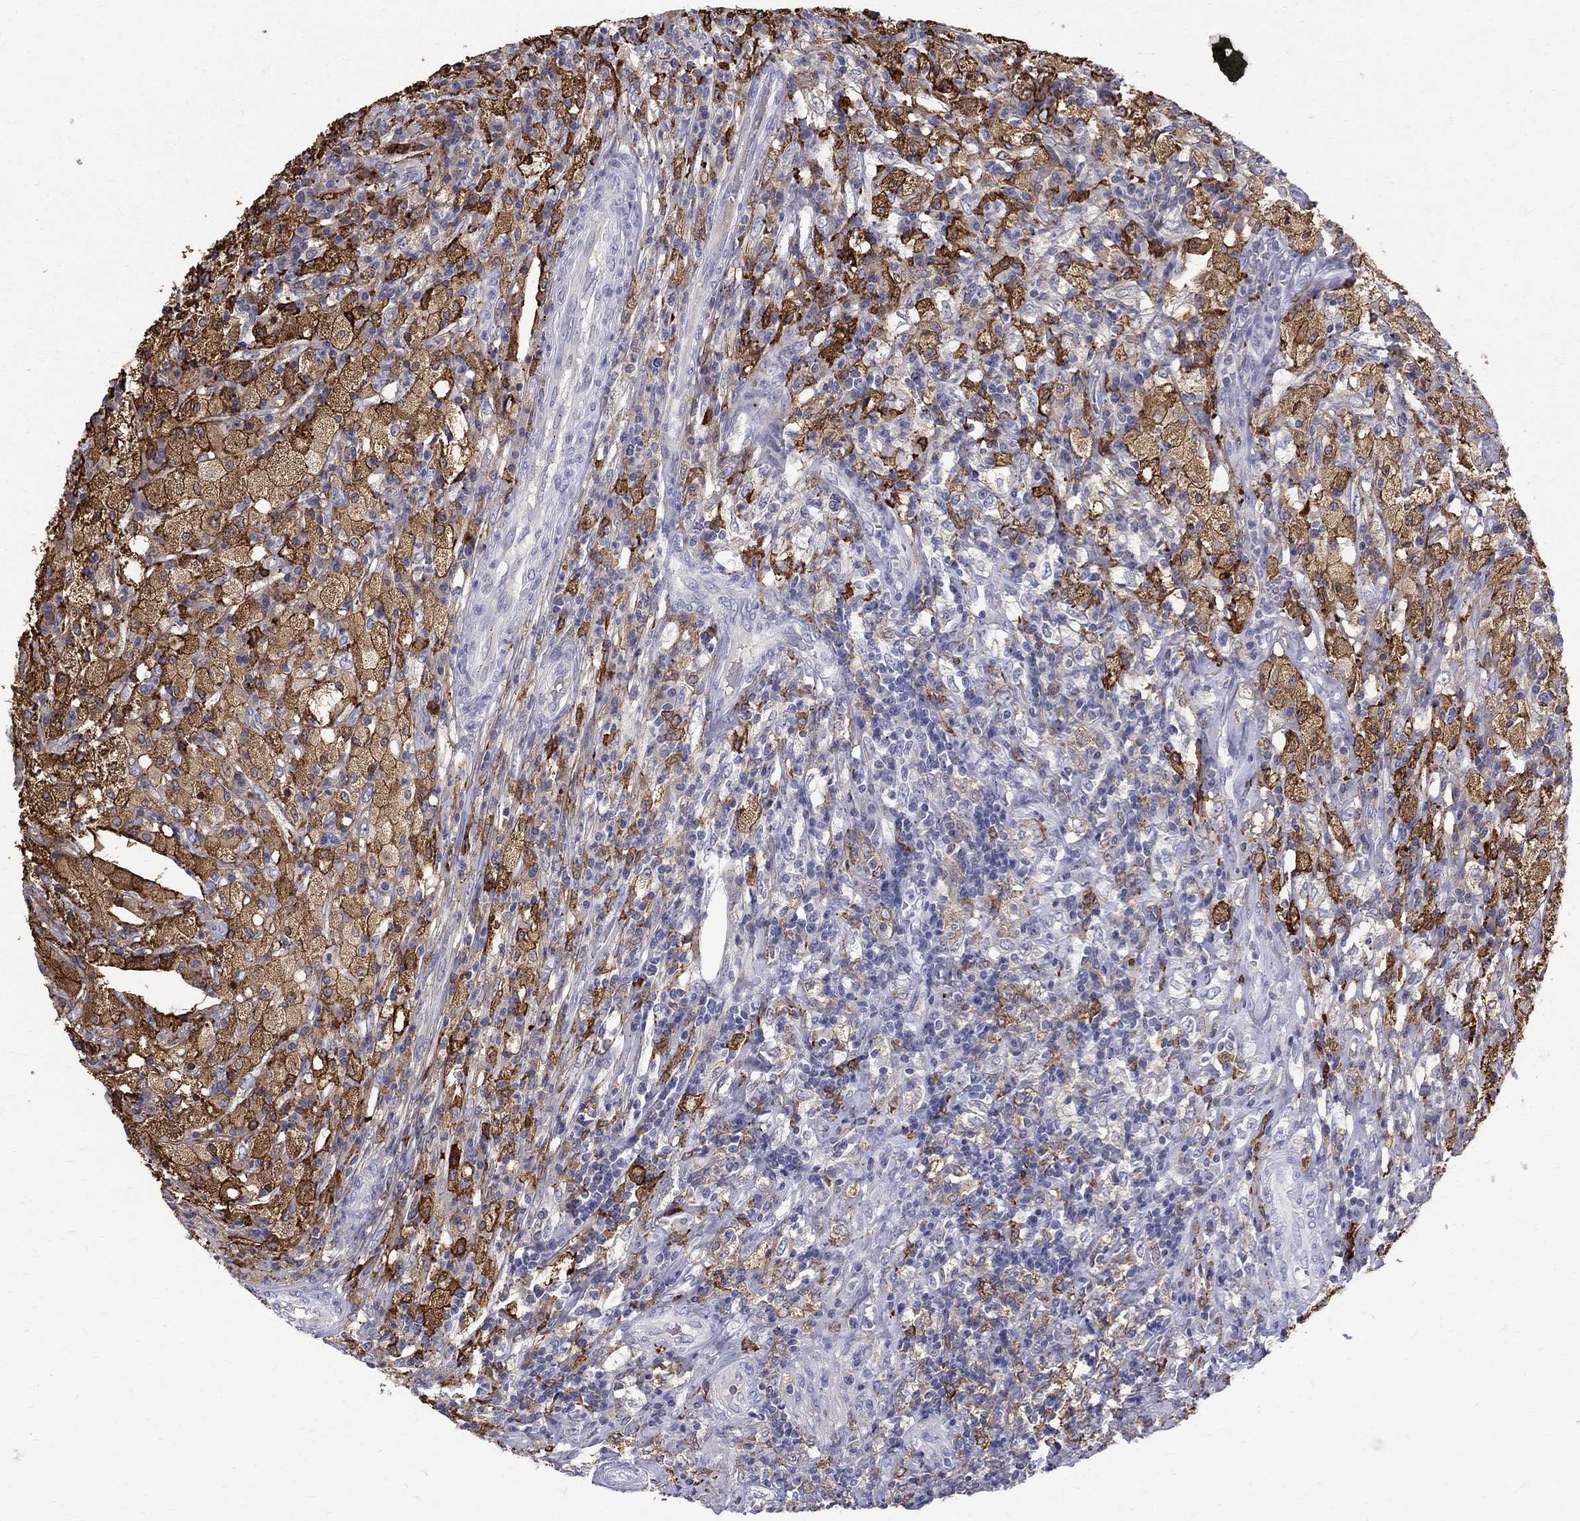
{"staining": {"intensity": "moderate", "quantity": ">75%", "location": "cytoplasmic/membranous"}, "tissue": "testis cancer", "cell_type": "Tumor cells", "image_type": "cancer", "snomed": [{"axis": "morphology", "description": "Necrosis, NOS"}, {"axis": "morphology", "description": "Carcinoma, Embryonal, NOS"}, {"axis": "topography", "description": "Testis"}], "caption": "Immunohistochemical staining of human testis embryonal carcinoma reveals medium levels of moderate cytoplasmic/membranous protein staining in approximately >75% of tumor cells.", "gene": "AGER", "patient": {"sex": "male", "age": 19}}